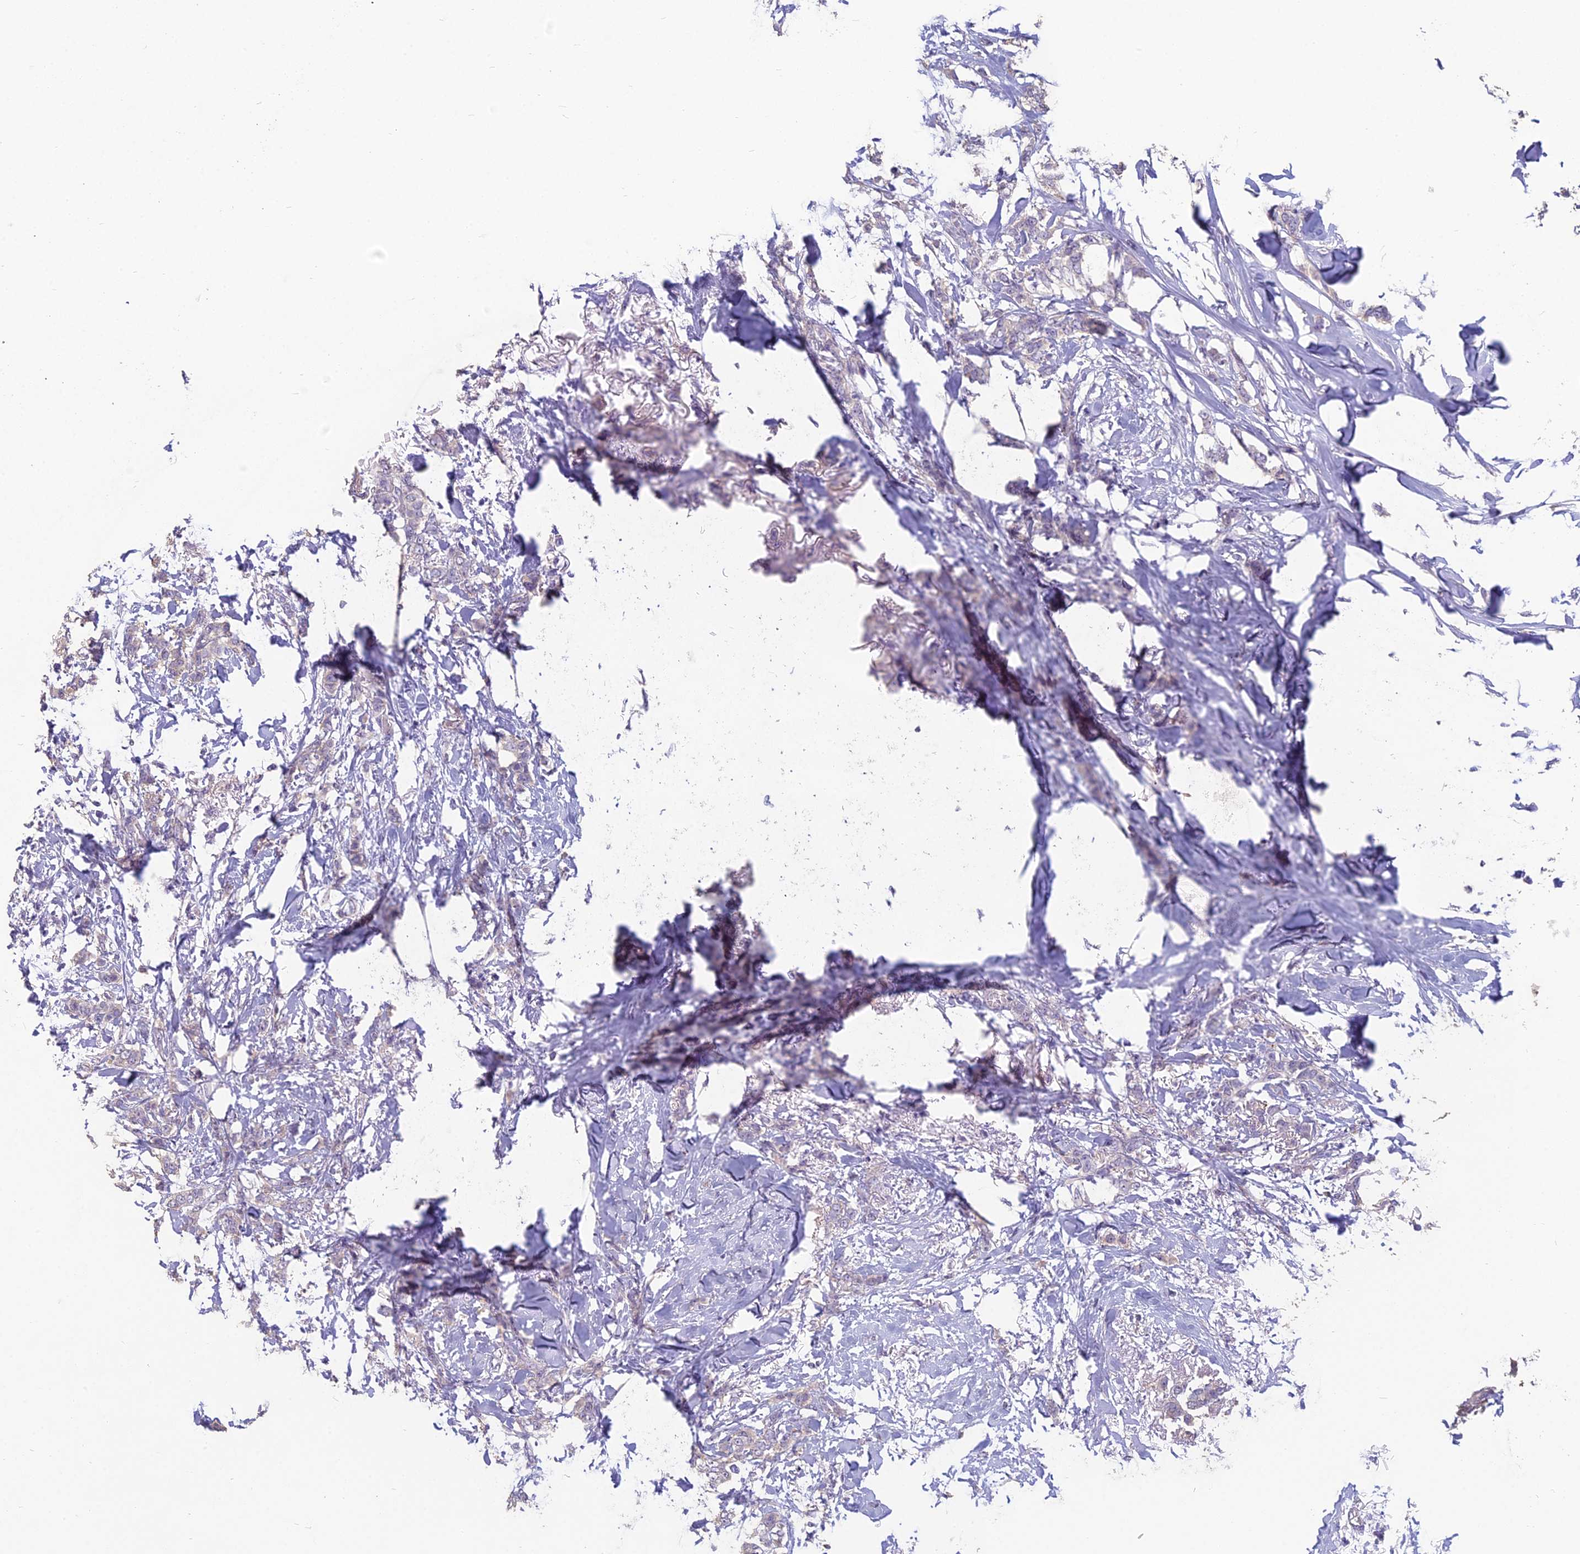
{"staining": {"intensity": "negative", "quantity": "none", "location": "none"}, "tissue": "breast cancer", "cell_type": "Tumor cells", "image_type": "cancer", "snomed": [{"axis": "morphology", "description": "Duct carcinoma"}, {"axis": "topography", "description": "Breast"}], "caption": "A histopathology image of infiltrating ductal carcinoma (breast) stained for a protein demonstrates no brown staining in tumor cells.", "gene": "CEACAM16", "patient": {"sex": "female", "age": 72}}